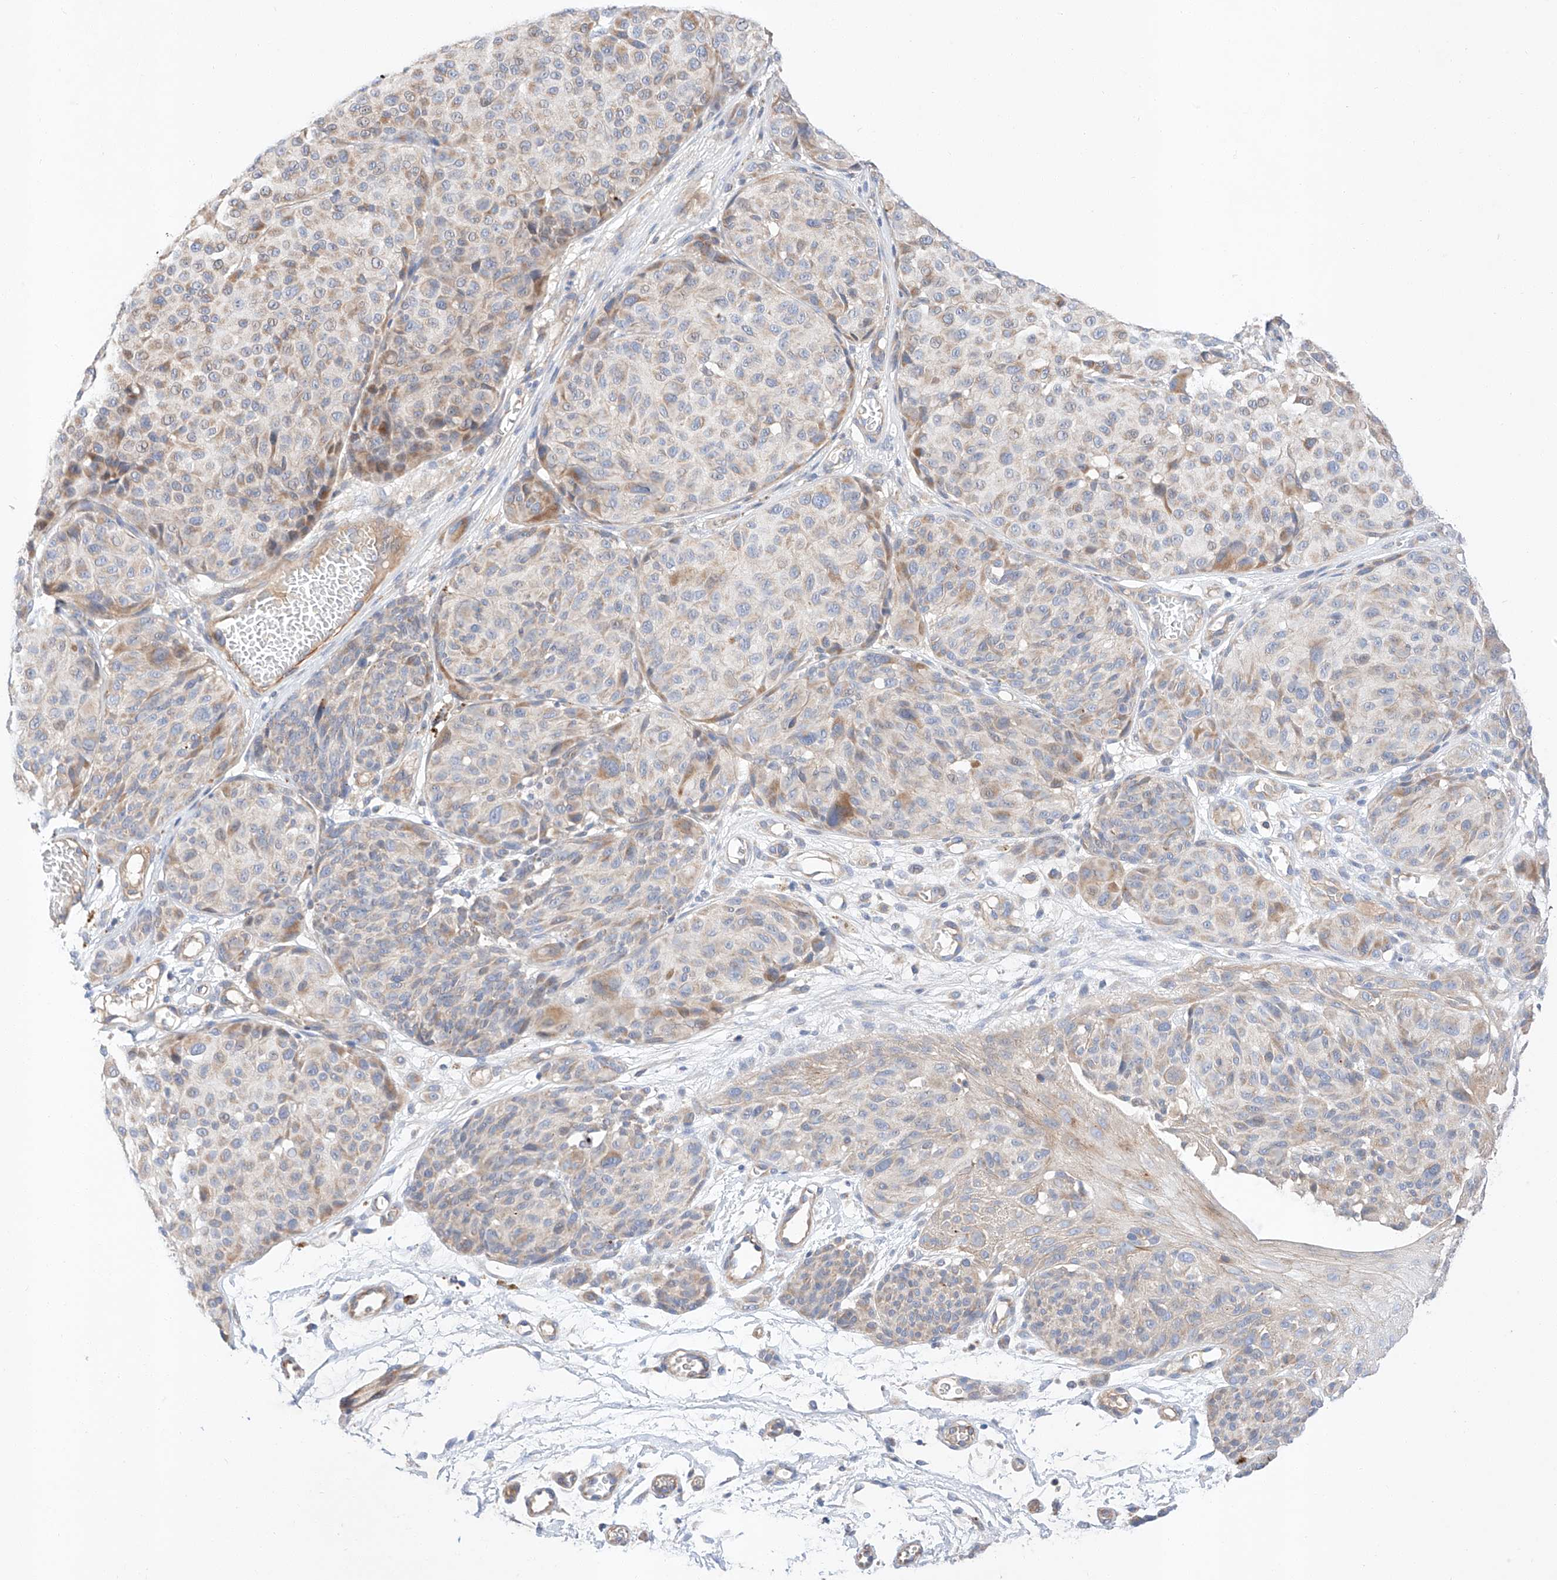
{"staining": {"intensity": "weak", "quantity": "<25%", "location": "cytoplasmic/membranous"}, "tissue": "melanoma", "cell_type": "Tumor cells", "image_type": "cancer", "snomed": [{"axis": "morphology", "description": "Malignant melanoma, NOS"}, {"axis": "topography", "description": "Skin"}], "caption": "Human malignant melanoma stained for a protein using IHC reveals no expression in tumor cells.", "gene": "C6orf118", "patient": {"sex": "male", "age": 83}}